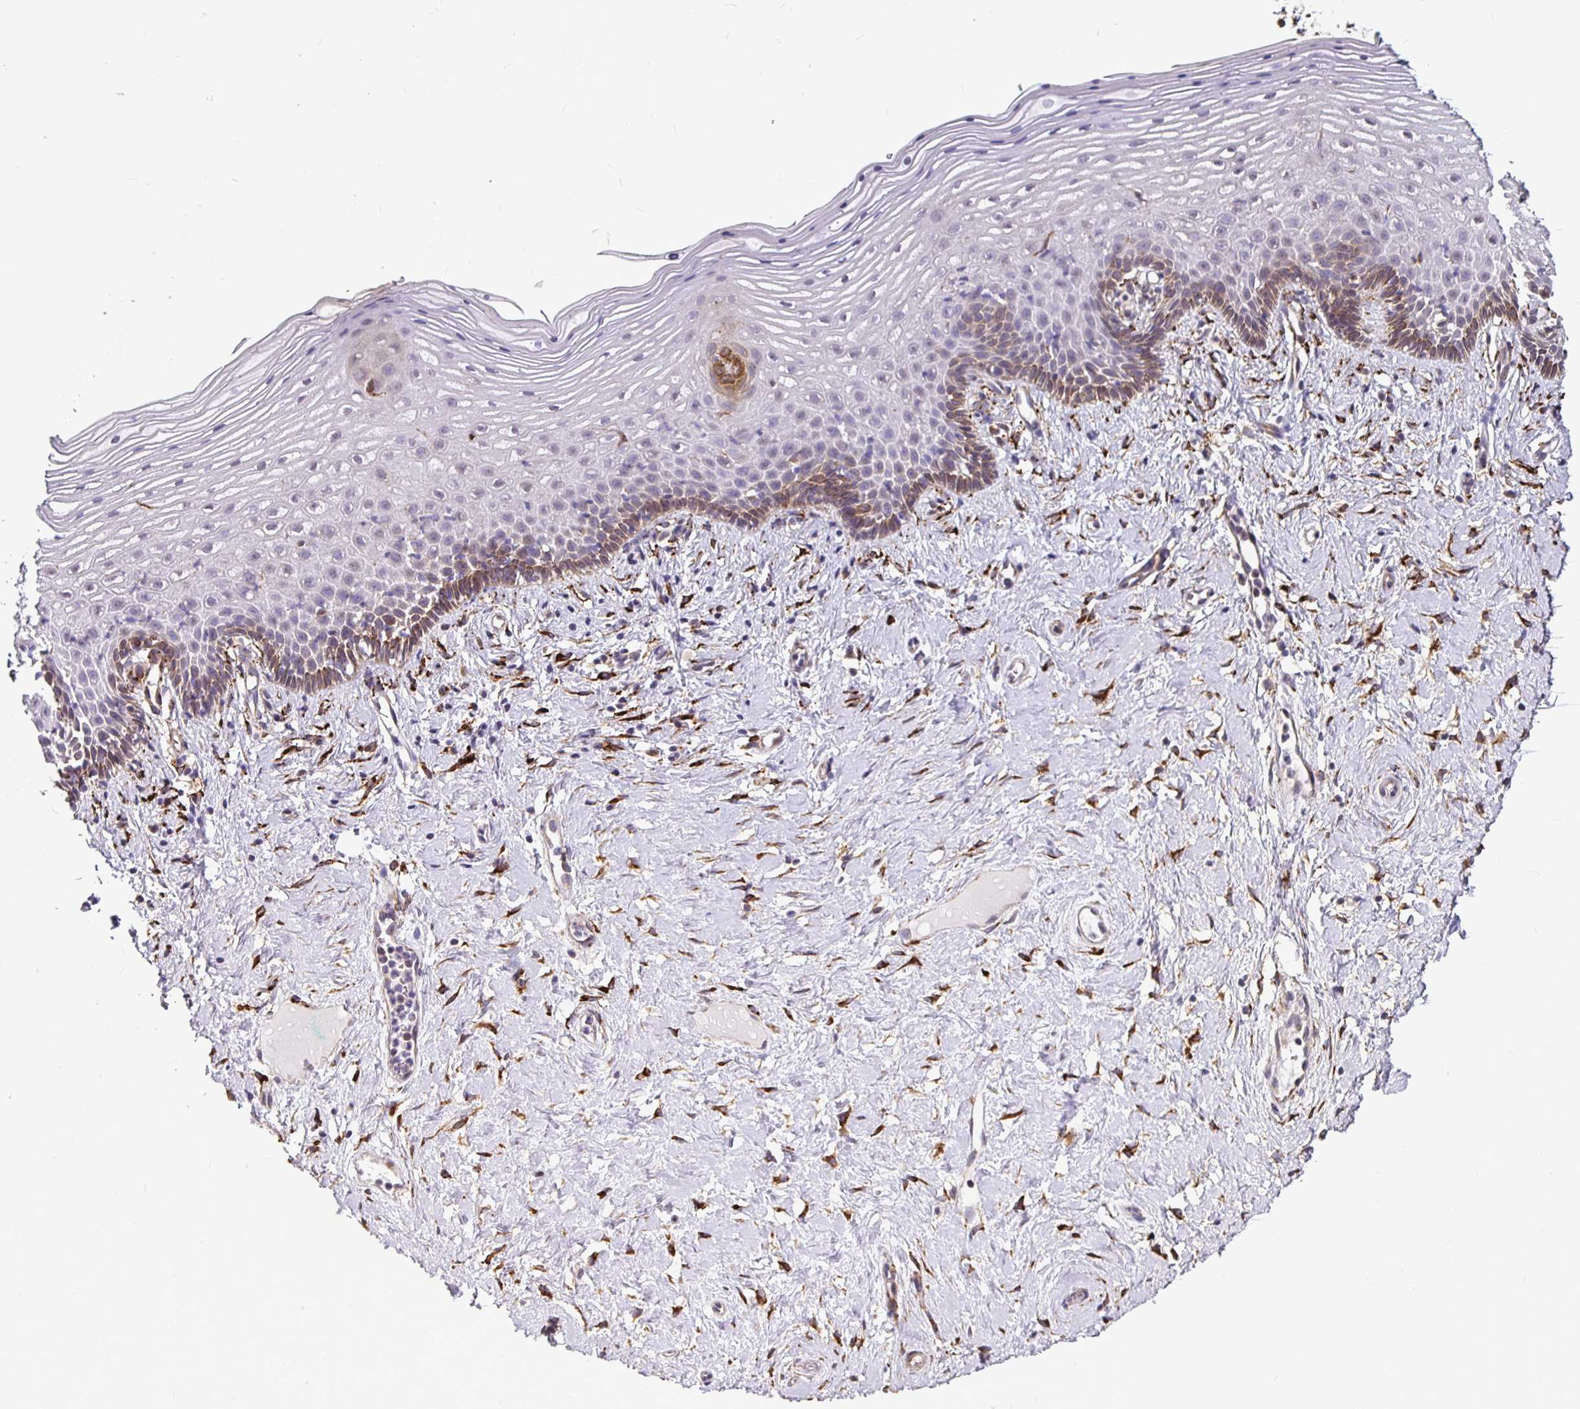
{"staining": {"intensity": "strong", "quantity": "<25%", "location": "cytoplasmic/membranous"}, "tissue": "vagina", "cell_type": "Squamous epithelial cells", "image_type": "normal", "snomed": [{"axis": "morphology", "description": "Normal tissue, NOS"}, {"axis": "topography", "description": "Vagina"}], "caption": "Protein expression analysis of unremarkable vagina exhibits strong cytoplasmic/membranous staining in about <25% of squamous epithelial cells.", "gene": "P4HA2", "patient": {"sex": "female", "age": 42}}